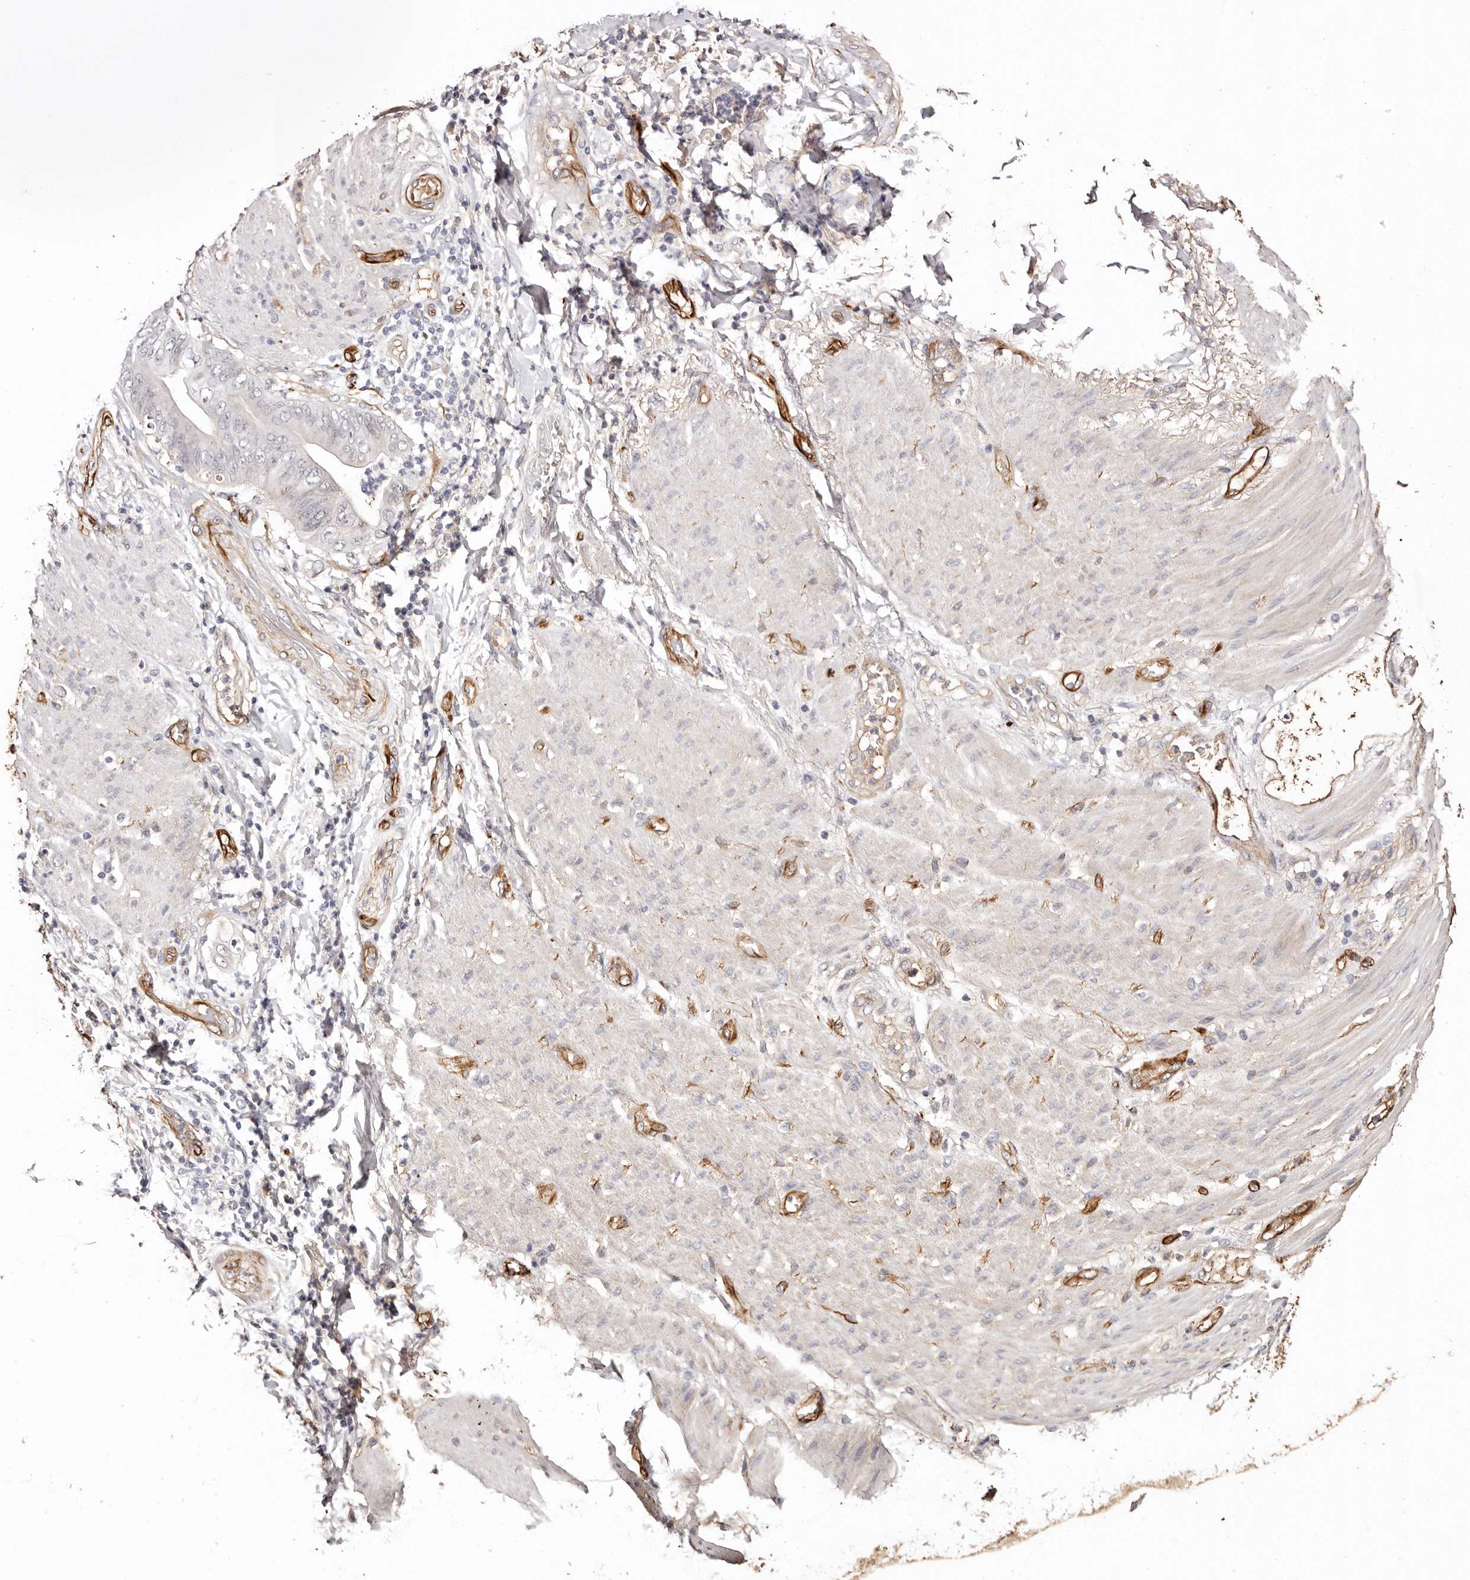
{"staining": {"intensity": "negative", "quantity": "none", "location": "none"}, "tissue": "stomach cancer", "cell_type": "Tumor cells", "image_type": "cancer", "snomed": [{"axis": "morphology", "description": "Adenocarcinoma, NOS"}, {"axis": "topography", "description": "Stomach"}], "caption": "An image of stomach adenocarcinoma stained for a protein shows no brown staining in tumor cells. Nuclei are stained in blue.", "gene": "ZNF557", "patient": {"sex": "female", "age": 73}}